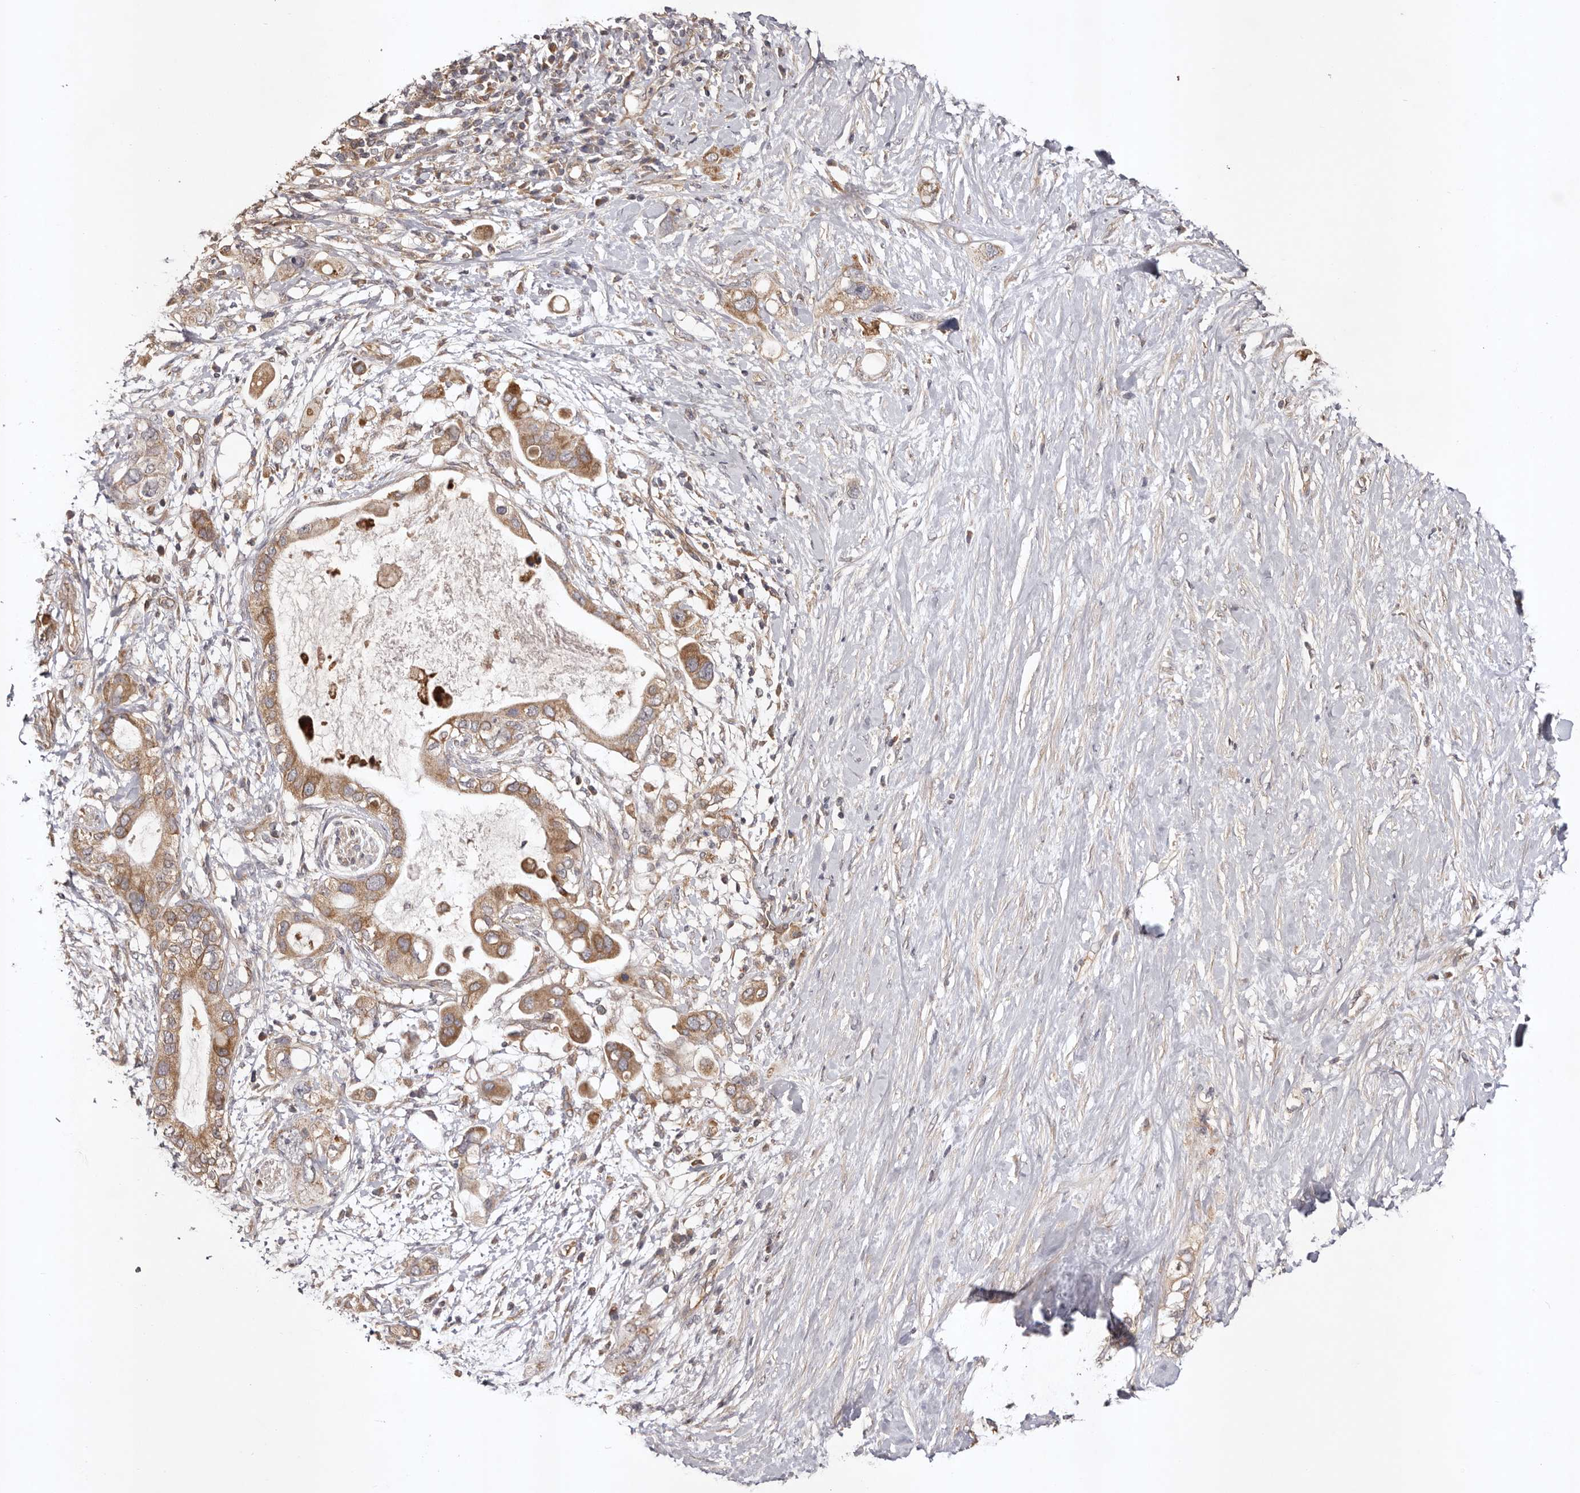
{"staining": {"intensity": "moderate", "quantity": ">75%", "location": "cytoplasmic/membranous"}, "tissue": "pancreatic cancer", "cell_type": "Tumor cells", "image_type": "cancer", "snomed": [{"axis": "morphology", "description": "Adenocarcinoma, NOS"}, {"axis": "topography", "description": "Pancreas"}], "caption": "Immunohistochemistry photomicrograph of neoplastic tissue: human pancreatic adenocarcinoma stained using immunohistochemistry shows medium levels of moderate protein expression localized specifically in the cytoplasmic/membranous of tumor cells, appearing as a cytoplasmic/membranous brown color.", "gene": "UBR2", "patient": {"sex": "female", "age": 56}}